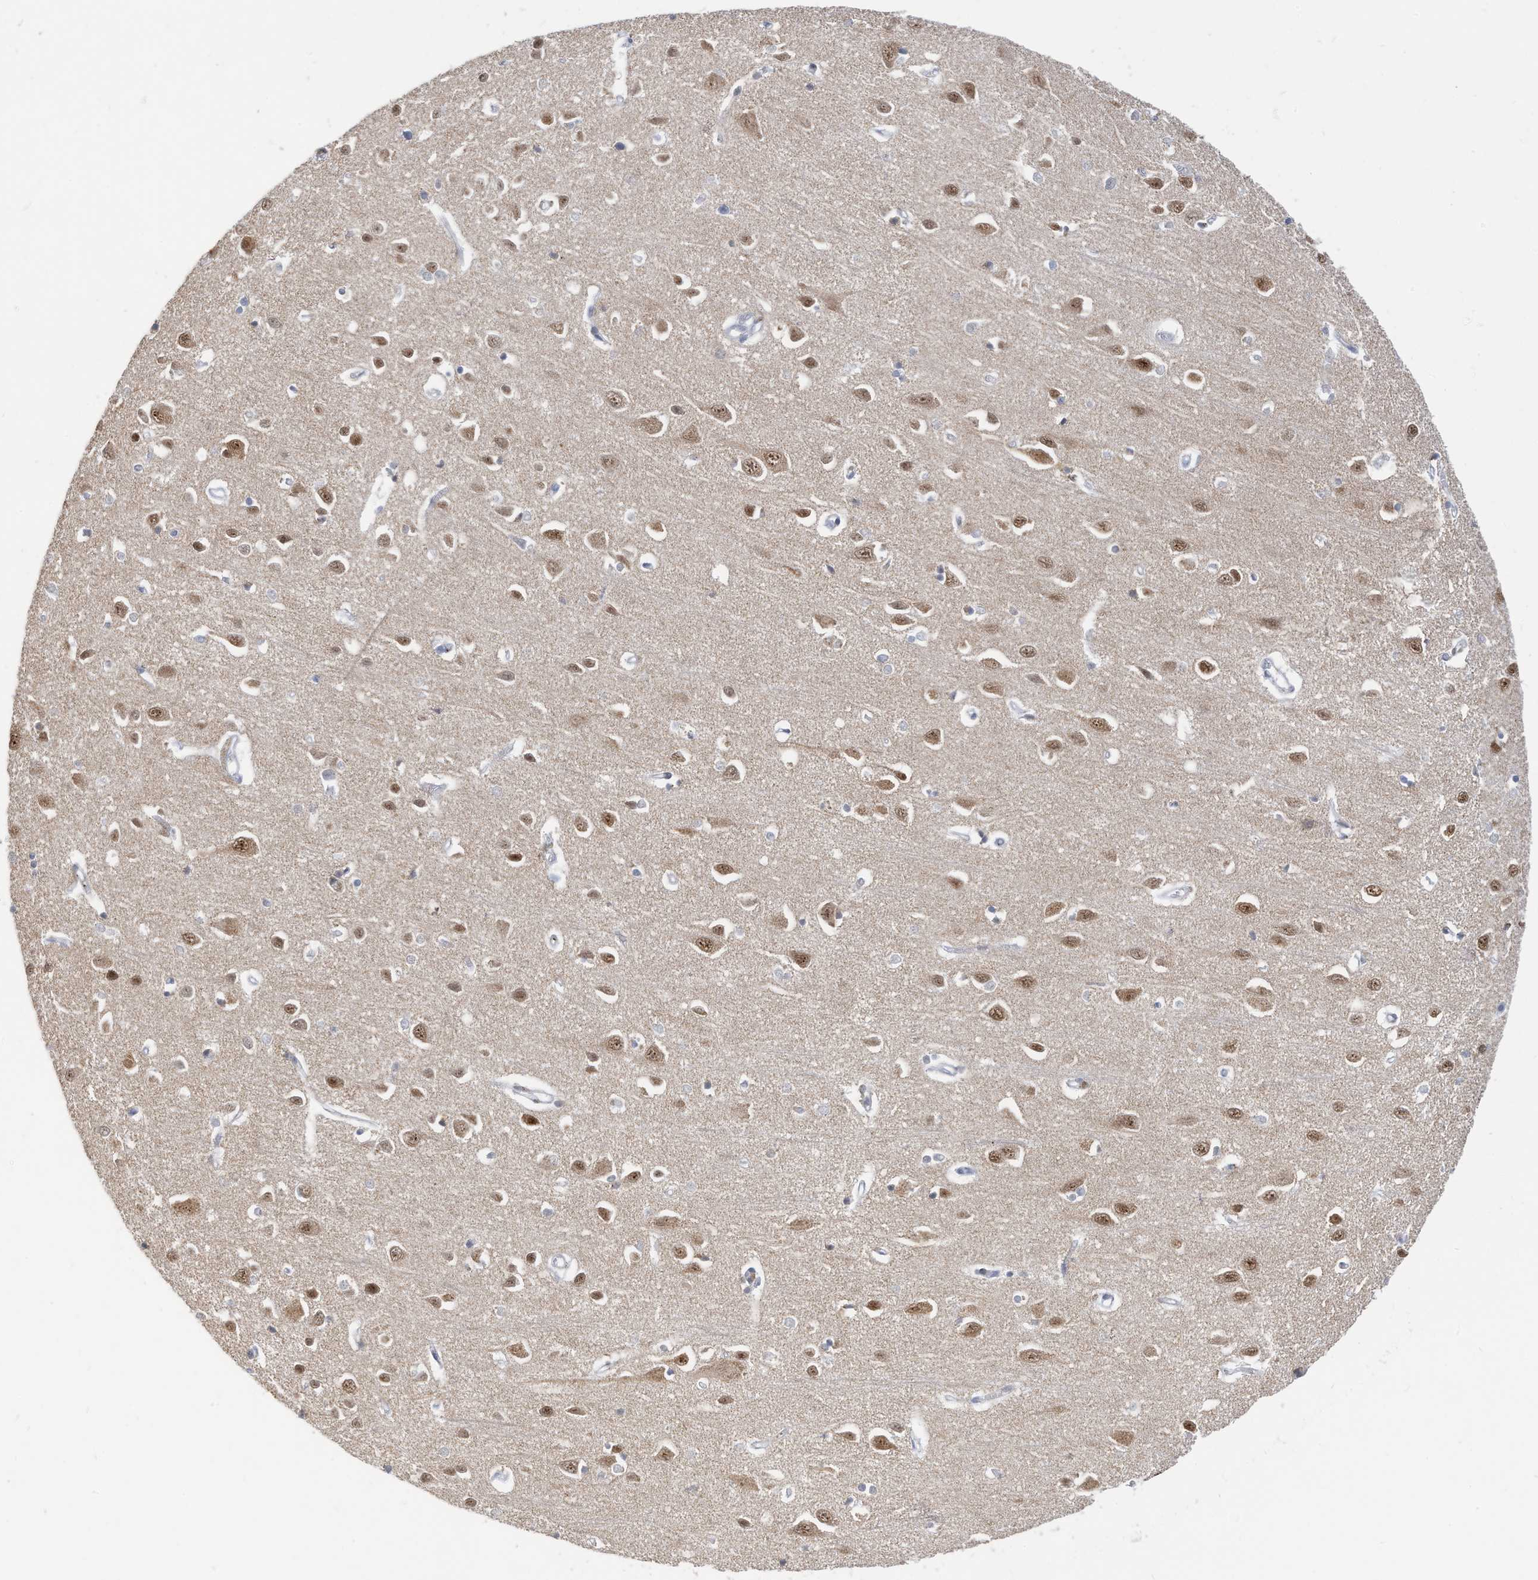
{"staining": {"intensity": "negative", "quantity": "none", "location": "none"}, "tissue": "cerebral cortex", "cell_type": "Endothelial cells", "image_type": "normal", "snomed": [{"axis": "morphology", "description": "Normal tissue, NOS"}, {"axis": "topography", "description": "Cerebral cortex"}], "caption": "Immunohistochemistry (IHC) micrograph of normal cerebral cortex: cerebral cortex stained with DAB (3,3'-diaminobenzidine) displays no significant protein staining in endothelial cells.", "gene": "OGT", "patient": {"sex": "female", "age": 64}}